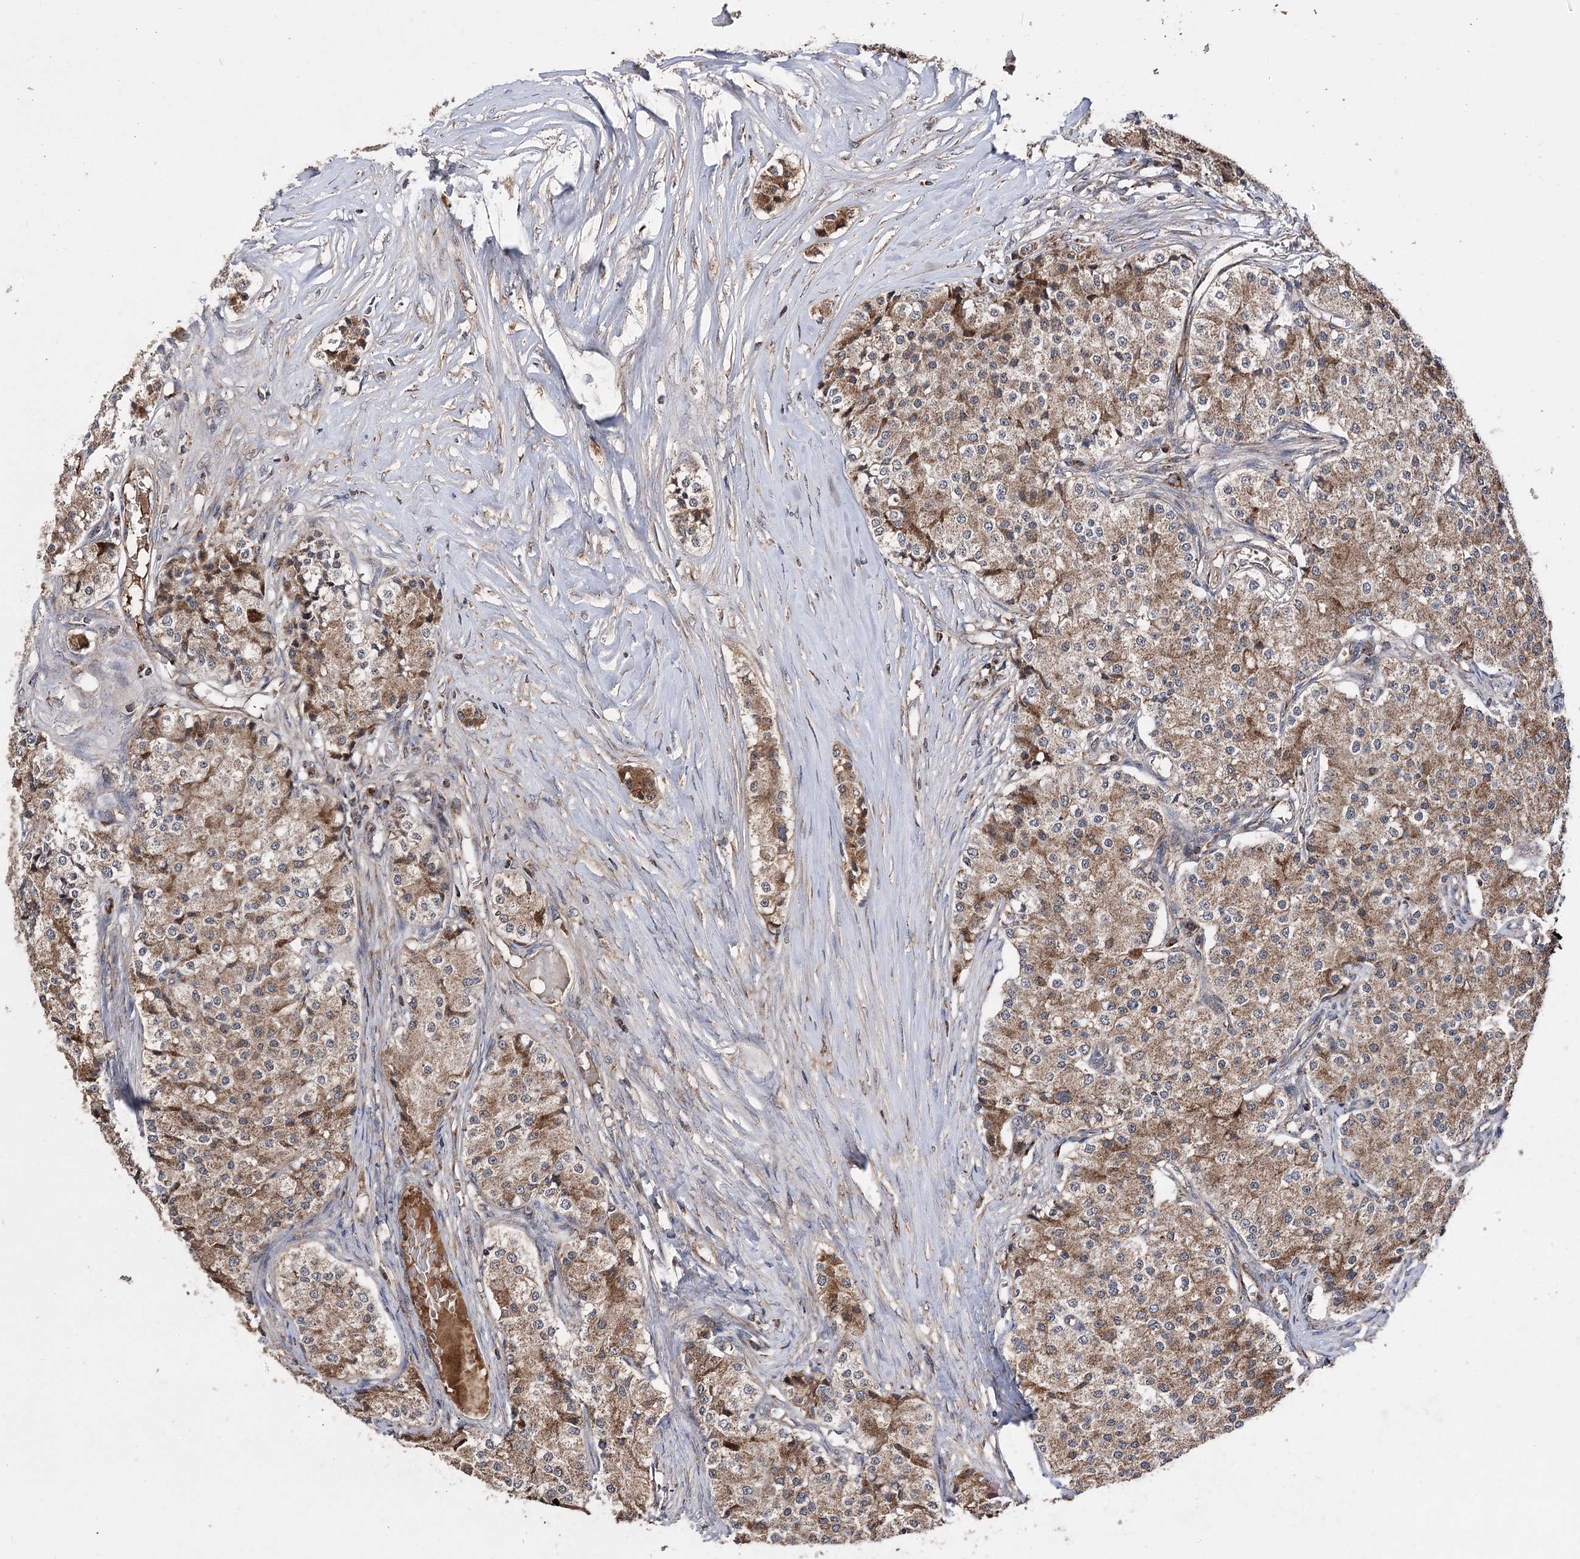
{"staining": {"intensity": "moderate", "quantity": ">75%", "location": "cytoplasmic/membranous"}, "tissue": "carcinoid", "cell_type": "Tumor cells", "image_type": "cancer", "snomed": [{"axis": "morphology", "description": "Carcinoid, malignant, NOS"}, {"axis": "topography", "description": "Colon"}], "caption": "Malignant carcinoid tissue demonstrates moderate cytoplasmic/membranous positivity in about >75% of tumor cells", "gene": "RASSF3", "patient": {"sex": "female", "age": 52}}